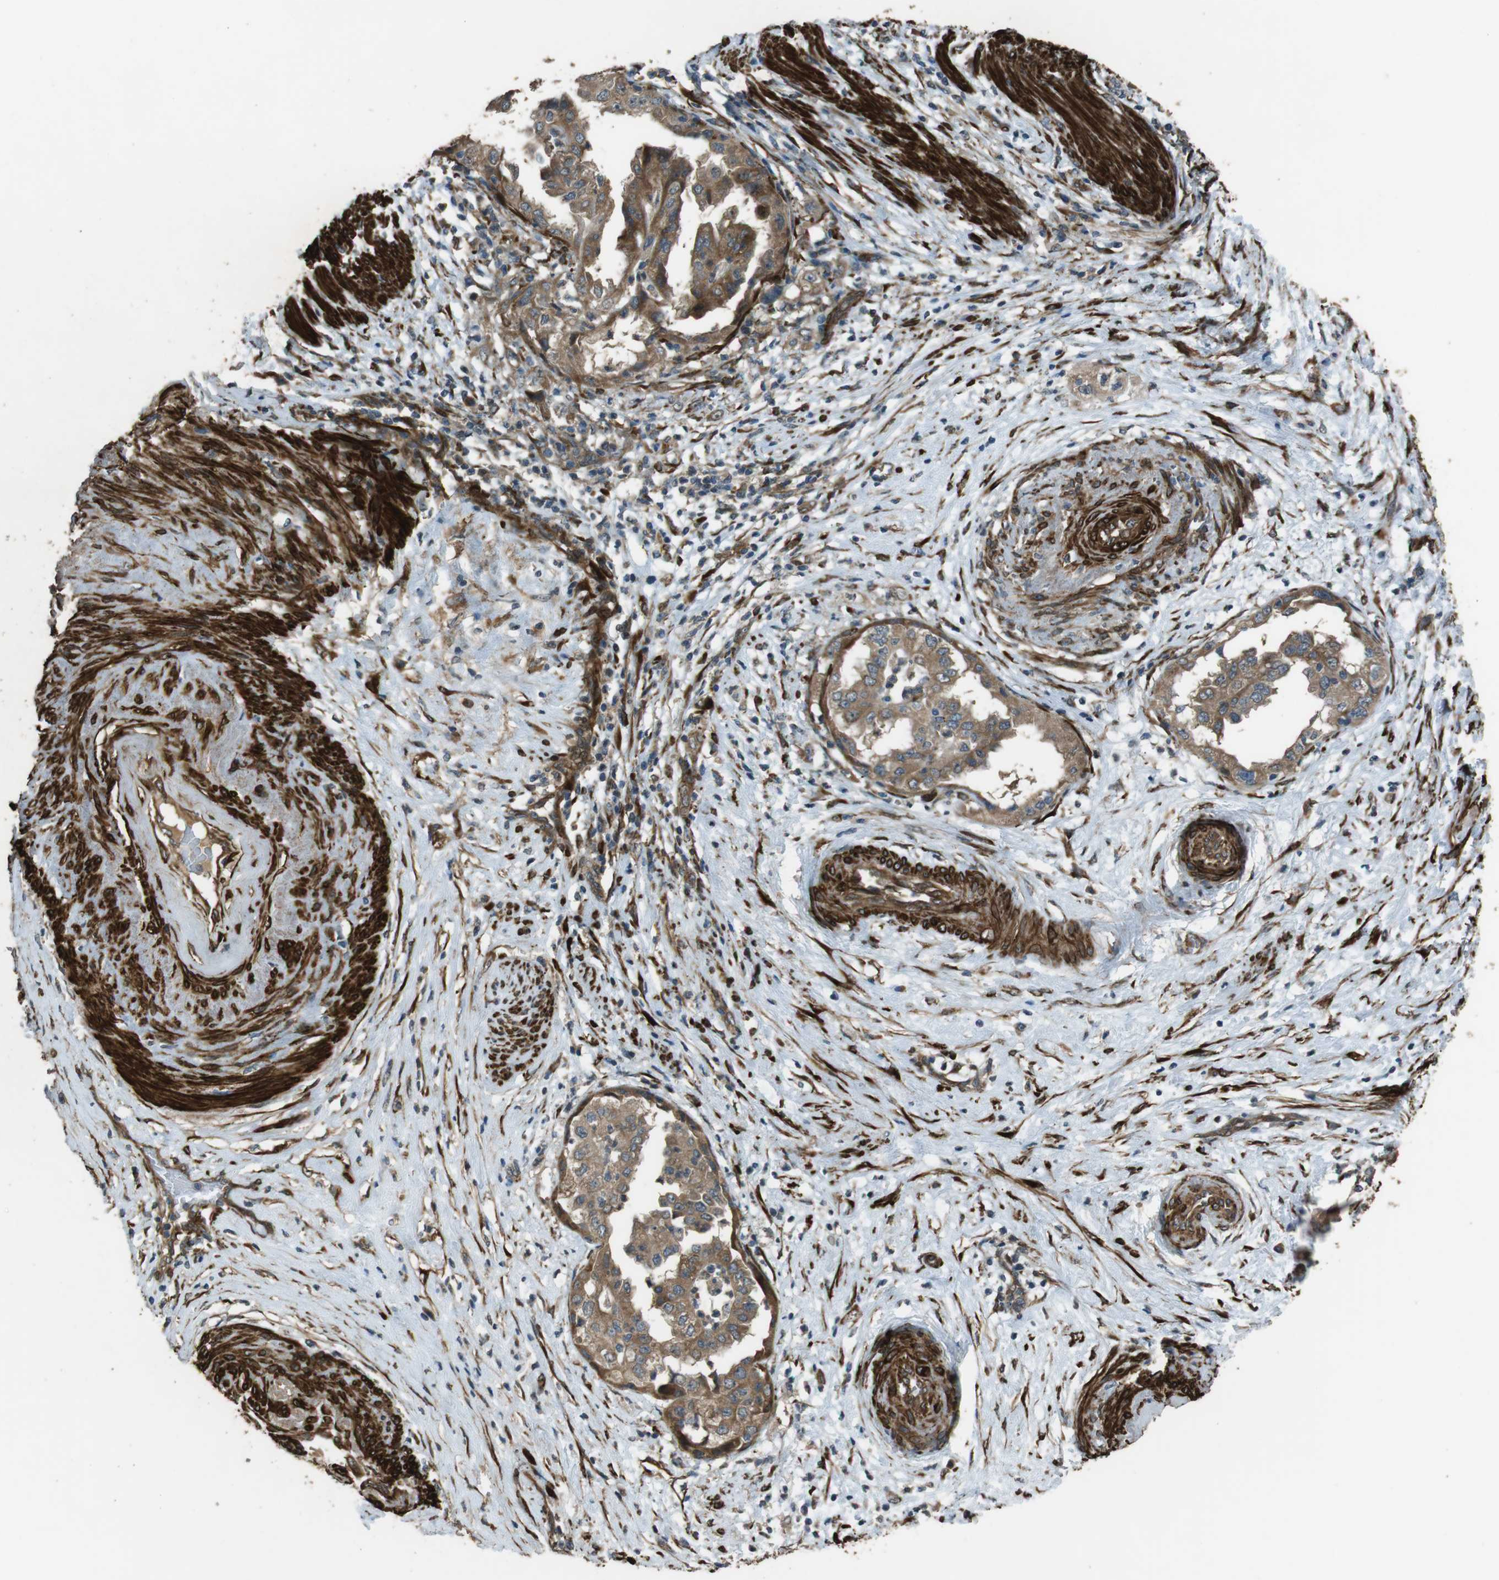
{"staining": {"intensity": "moderate", "quantity": ">75%", "location": "cytoplasmic/membranous"}, "tissue": "endometrial cancer", "cell_type": "Tumor cells", "image_type": "cancer", "snomed": [{"axis": "morphology", "description": "Adenocarcinoma, NOS"}, {"axis": "topography", "description": "Endometrium"}], "caption": "Endometrial cancer stained for a protein (brown) displays moderate cytoplasmic/membranous positive expression in about >75% of tumor cells.", "gene": "MSRB3", "patient": {"sex": "female", "age": 85}}